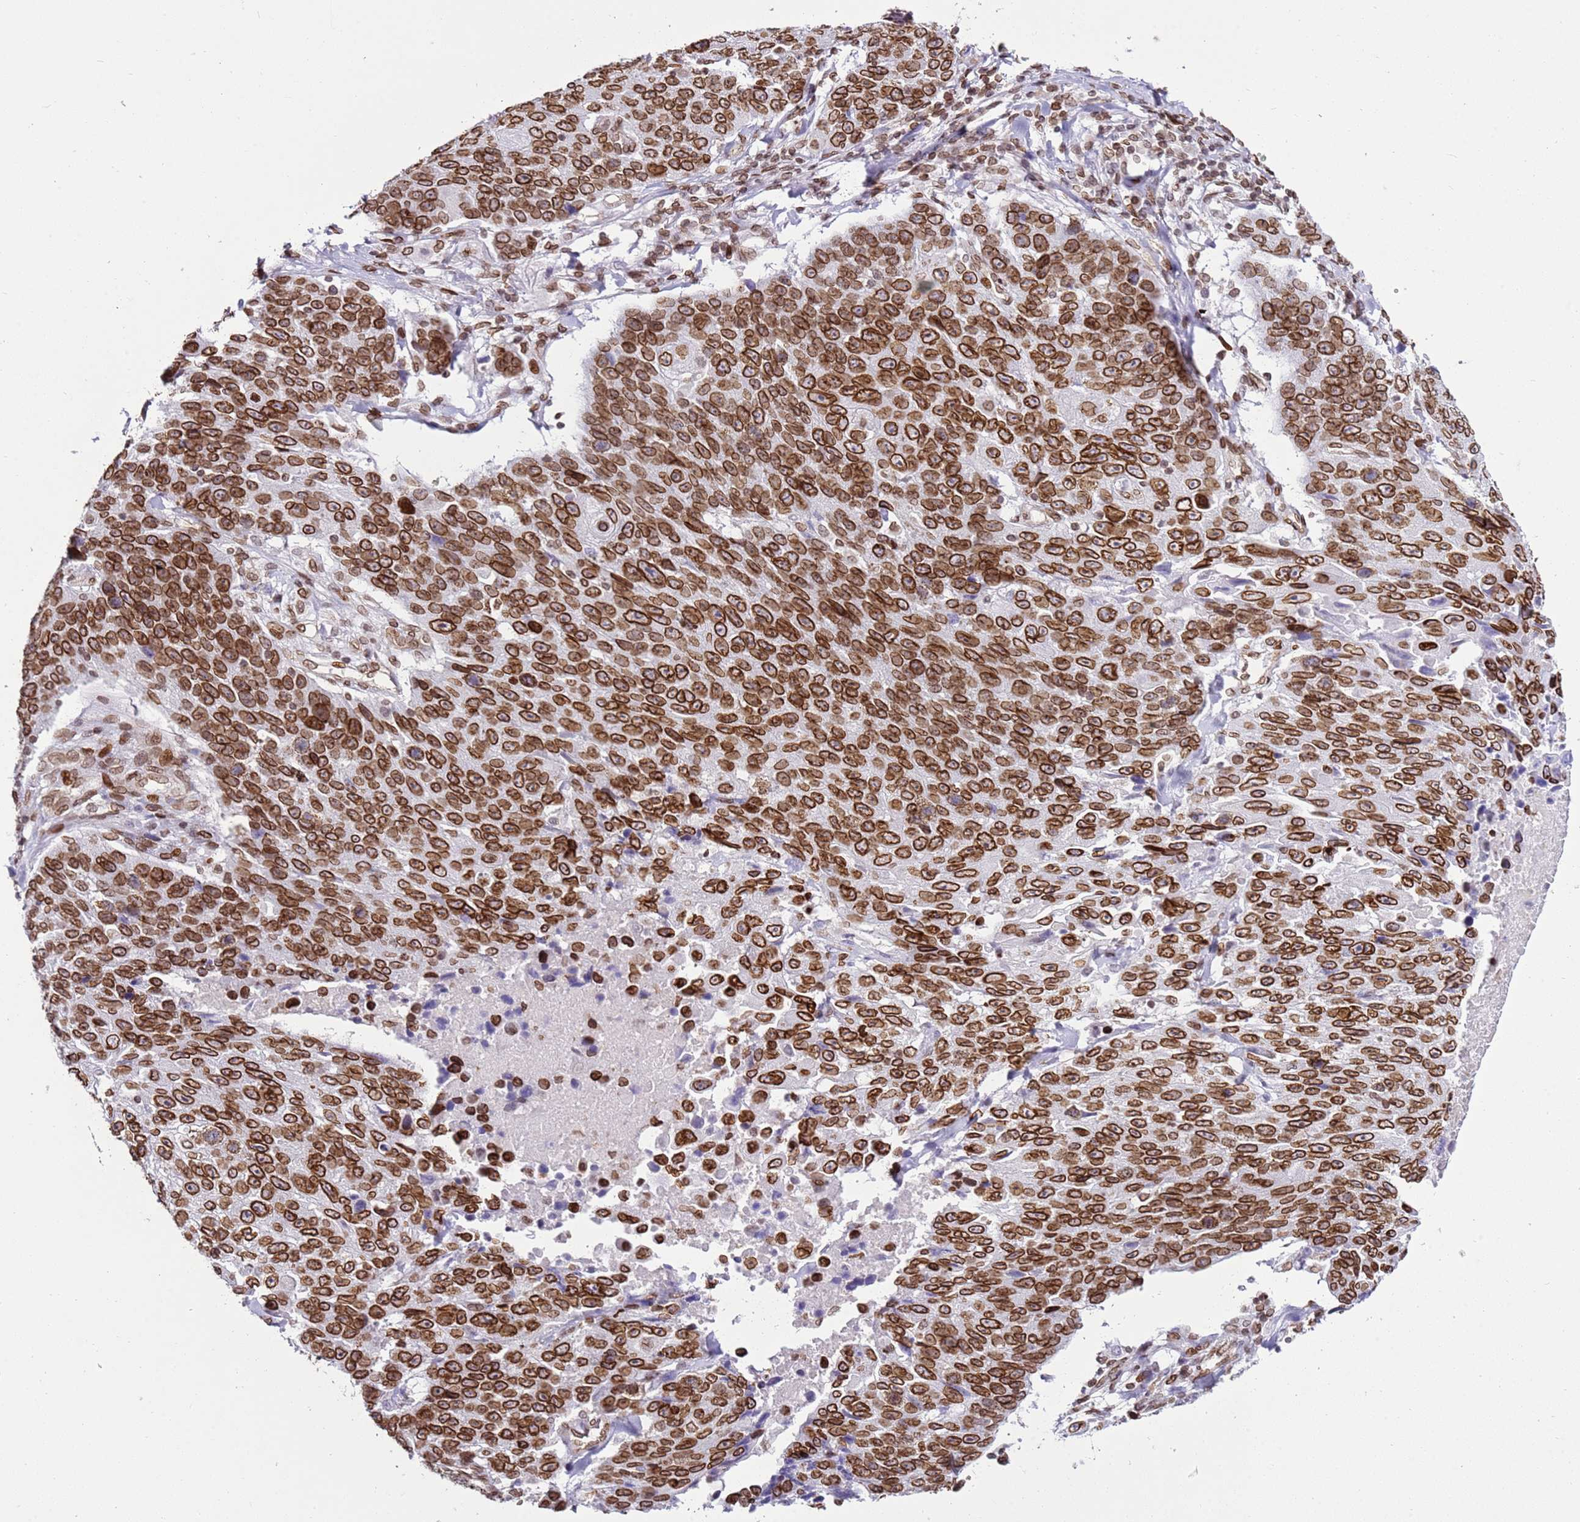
{"staining": {"intensity": "strong", "quantity": ">75%", "location": "cytoplasmic/membranous,nuclear"}, "tissue": "lung cancer", "cell_type": "Tumor cells", "image_type": "cancer", "snomed": [{"axis": "morphology", "description": "Squamous cell carcinoma, NOS"}, {"axis": "topography", "description": "Lung"}], "caption": "Immunohistochemical staining of human lung squamous cell carcinoma shows high levels of strong cytoplasmic/membranous and nuclear protein positivity in approximately >75% of tumor cells.", "gene": "POU6F1", "patient": {"sex": "male", "age": 66}}